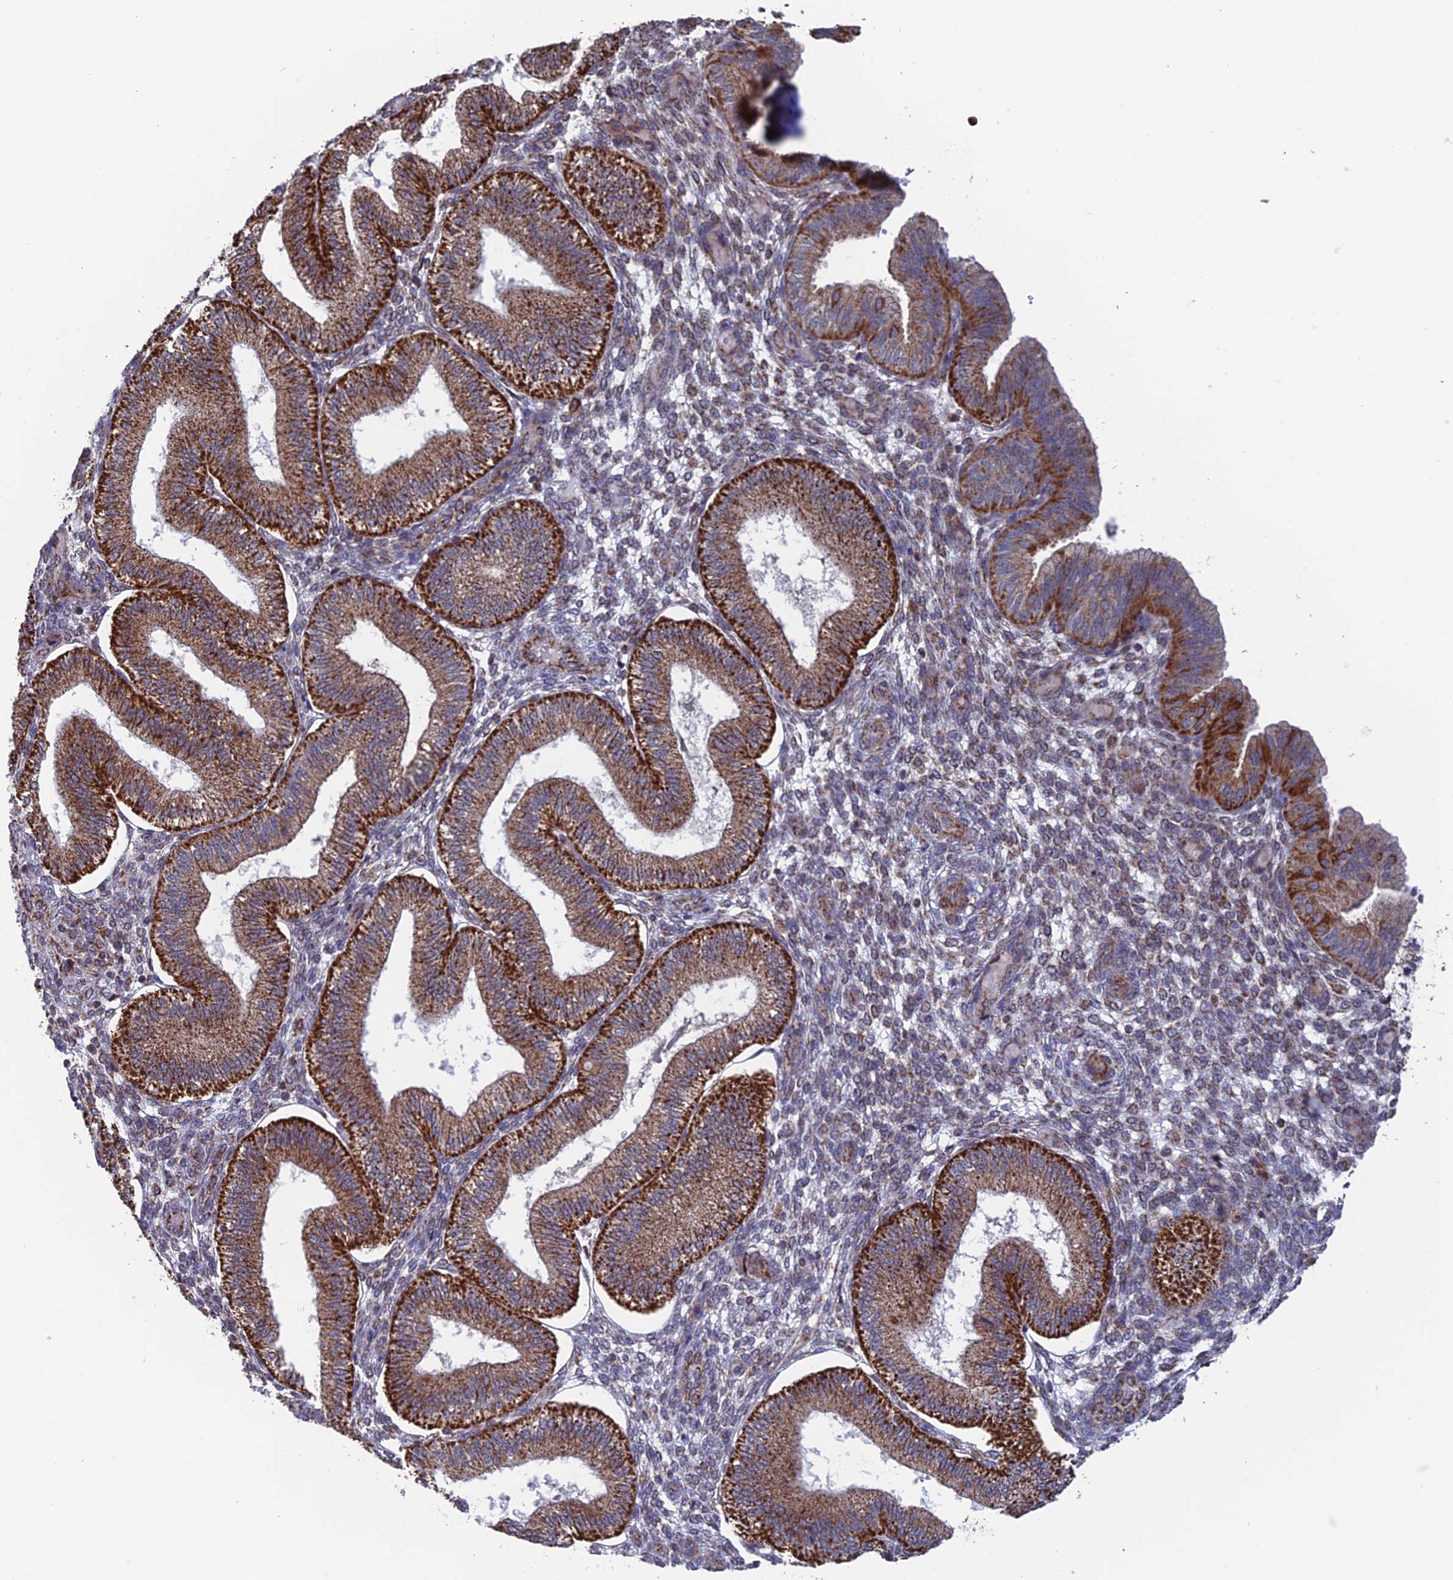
{"staining": {"intensity": "weak", "quantity": "<25%", "location": "cytoplasmic/membranous"}, "tissue": "endometrium", "cell_type": "Cells in endometrial stroma", "image_type": "normal", "snomed": [{"axis": "morphology", "description": "Normal tissue, NOS"}, {"axis": "topography", "description": "Endometrium"}], "caption": "Micrograph shows no significant protein staining in cells in endometrial stroma of normal endometrium. Nuclei are stained in blue.", "gene": "DTYMK", "patient": {"sex": "female", "age": 39}}